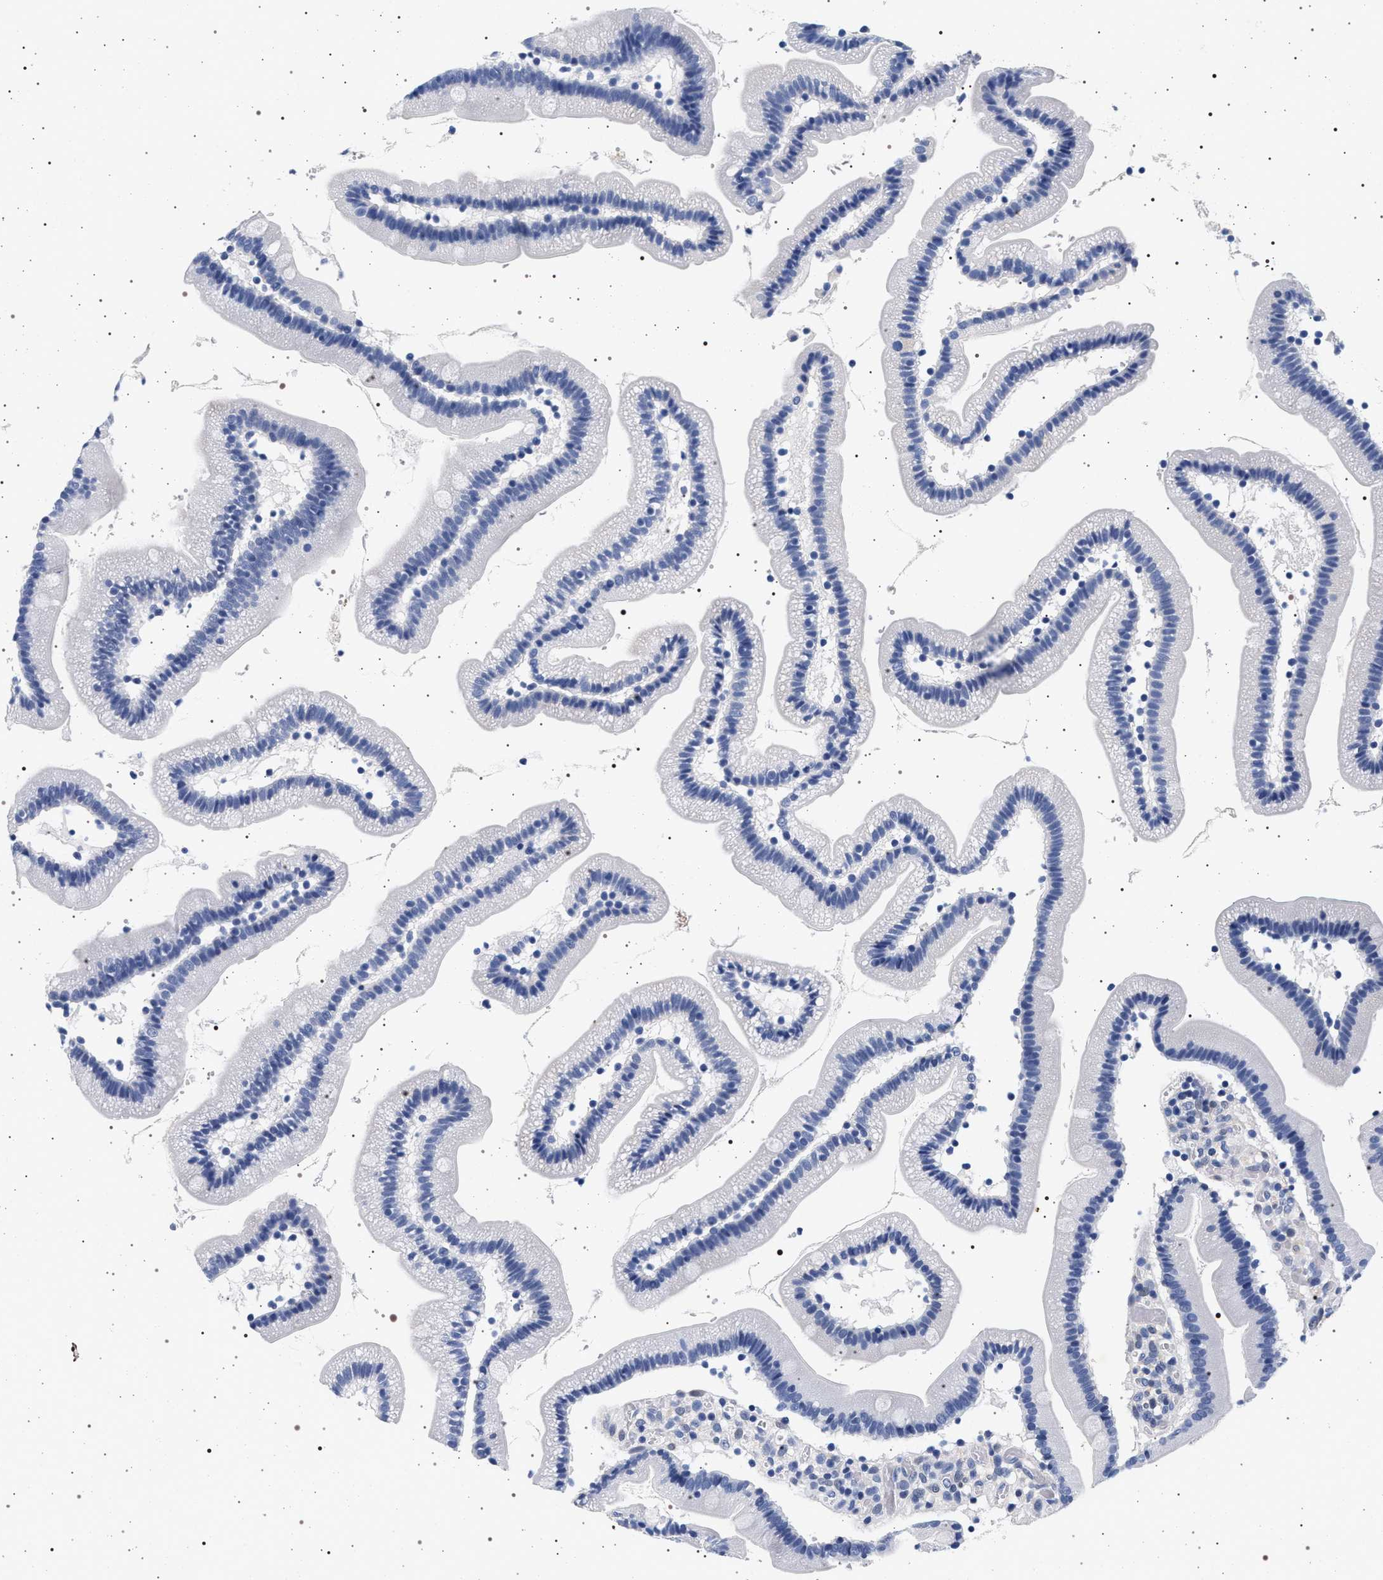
{"staining": {"intensity": "negative", "quantity": "none", "location": "none"}, "tissue": "duodenum", "cell_type": "Glandular cells", "image_type": "normal", "snomed": [{"axis": "morphology", "description": "Normal tissue, NOS"}, {"axis": "topography", "description": "Duodenum"}], "caption": "The IHC photomicrograph has no significant expression in glandular cells of duodenum. The staining is performed using DAB (3,3'-diaminobenzidine) brown chromogen with nuclei counter-stained in using hematoxylin.", "gene": "MAPK10", "patient": {"sex": "male", "age": 66}}